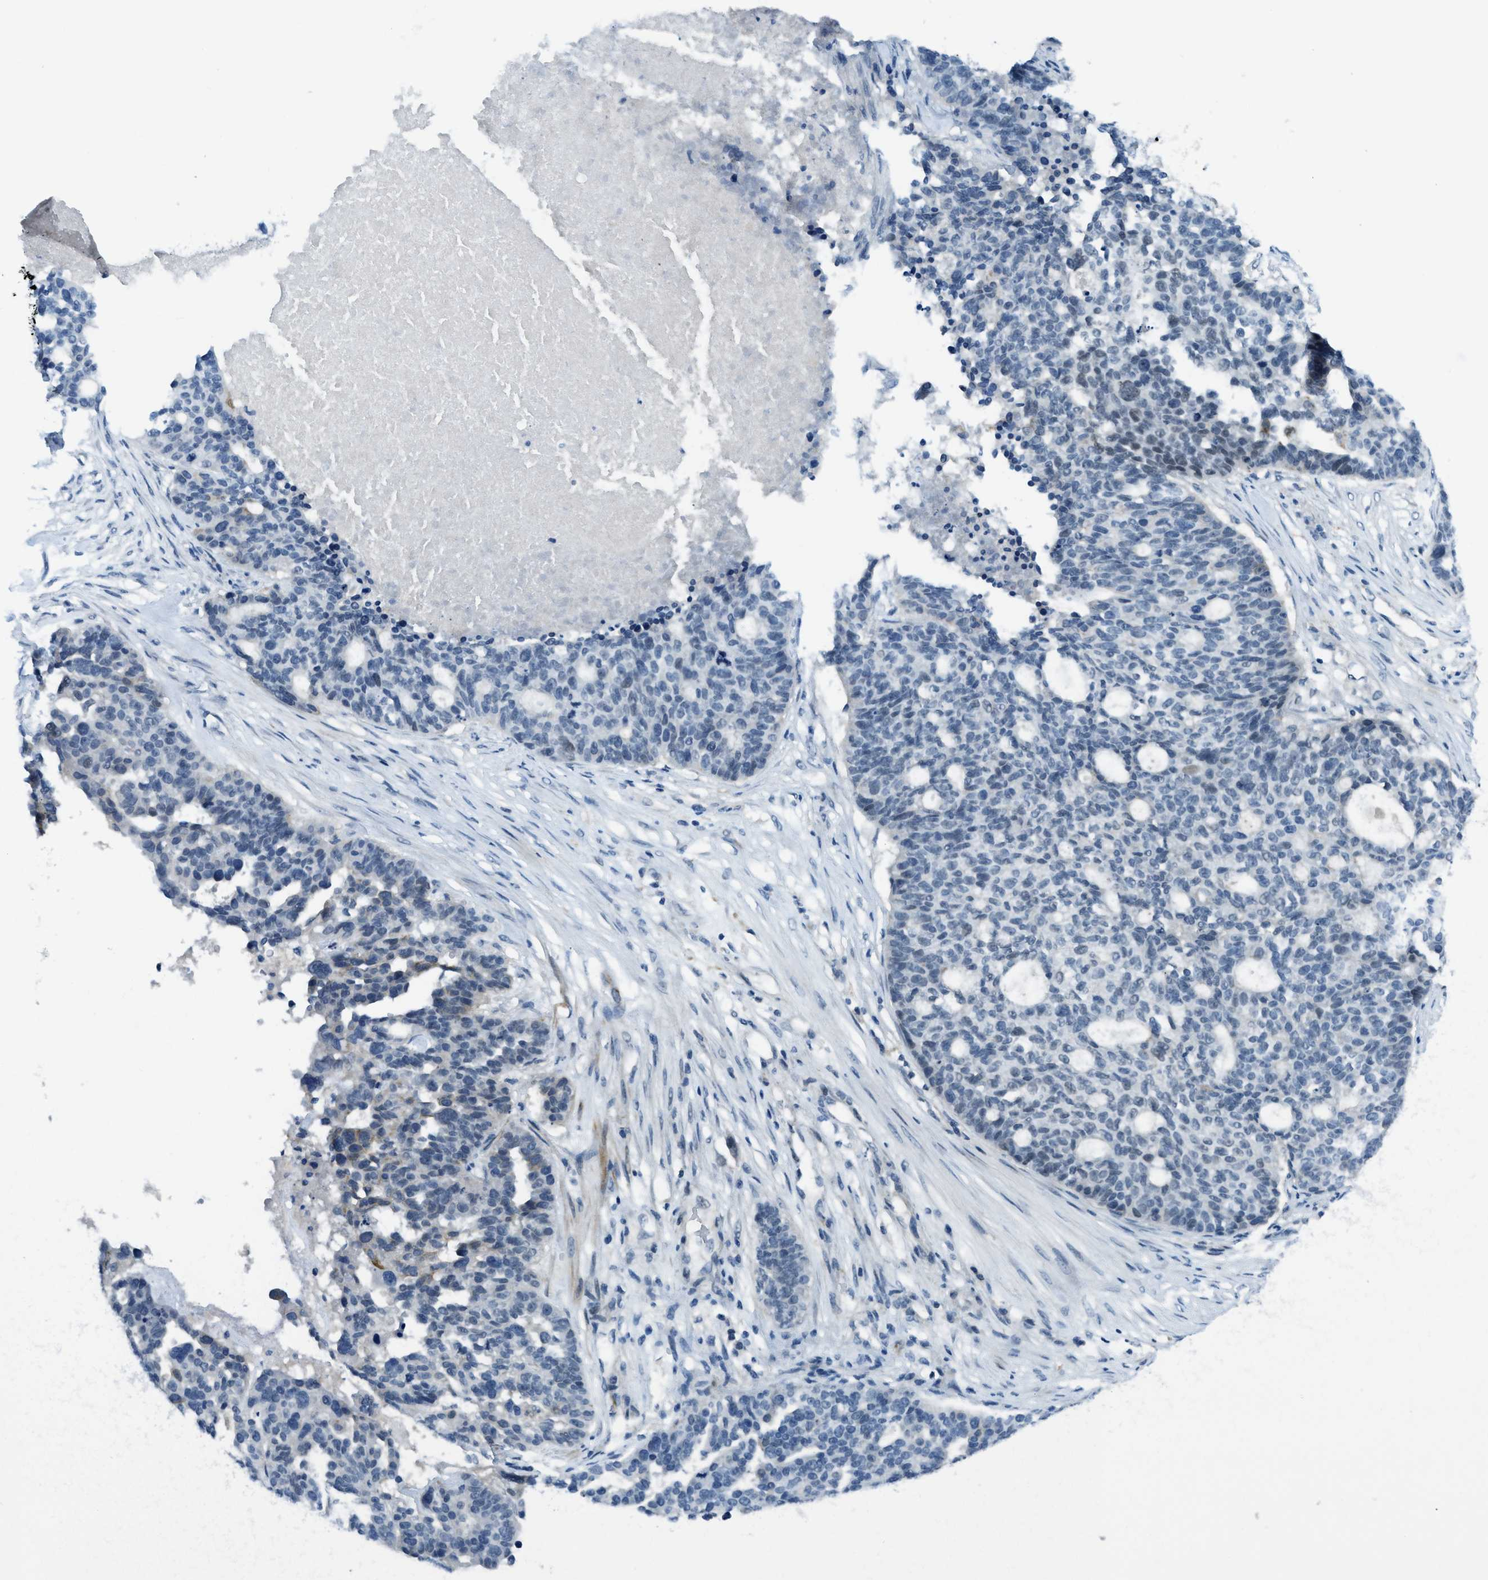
{"staining": {"intensity": "negative", "quantity": "none", "location": "none"}, "tissue": "ovarian cancer", "cell_type": "Tumor cells", "image_type": "cancer", "snomed": [{"axis": "morphology", "description": "Cystadenocarcinoma, serous, NOS"}, {"axis": "topography", "description": "Ovary"}], "caption": "This is an IHC photomicrograph of human ovarian serous cystadenocarcinoma. There is no staining in tumor cells.", "gene": "KLHL8", "patient": {"sex": "female", "age": 59}}